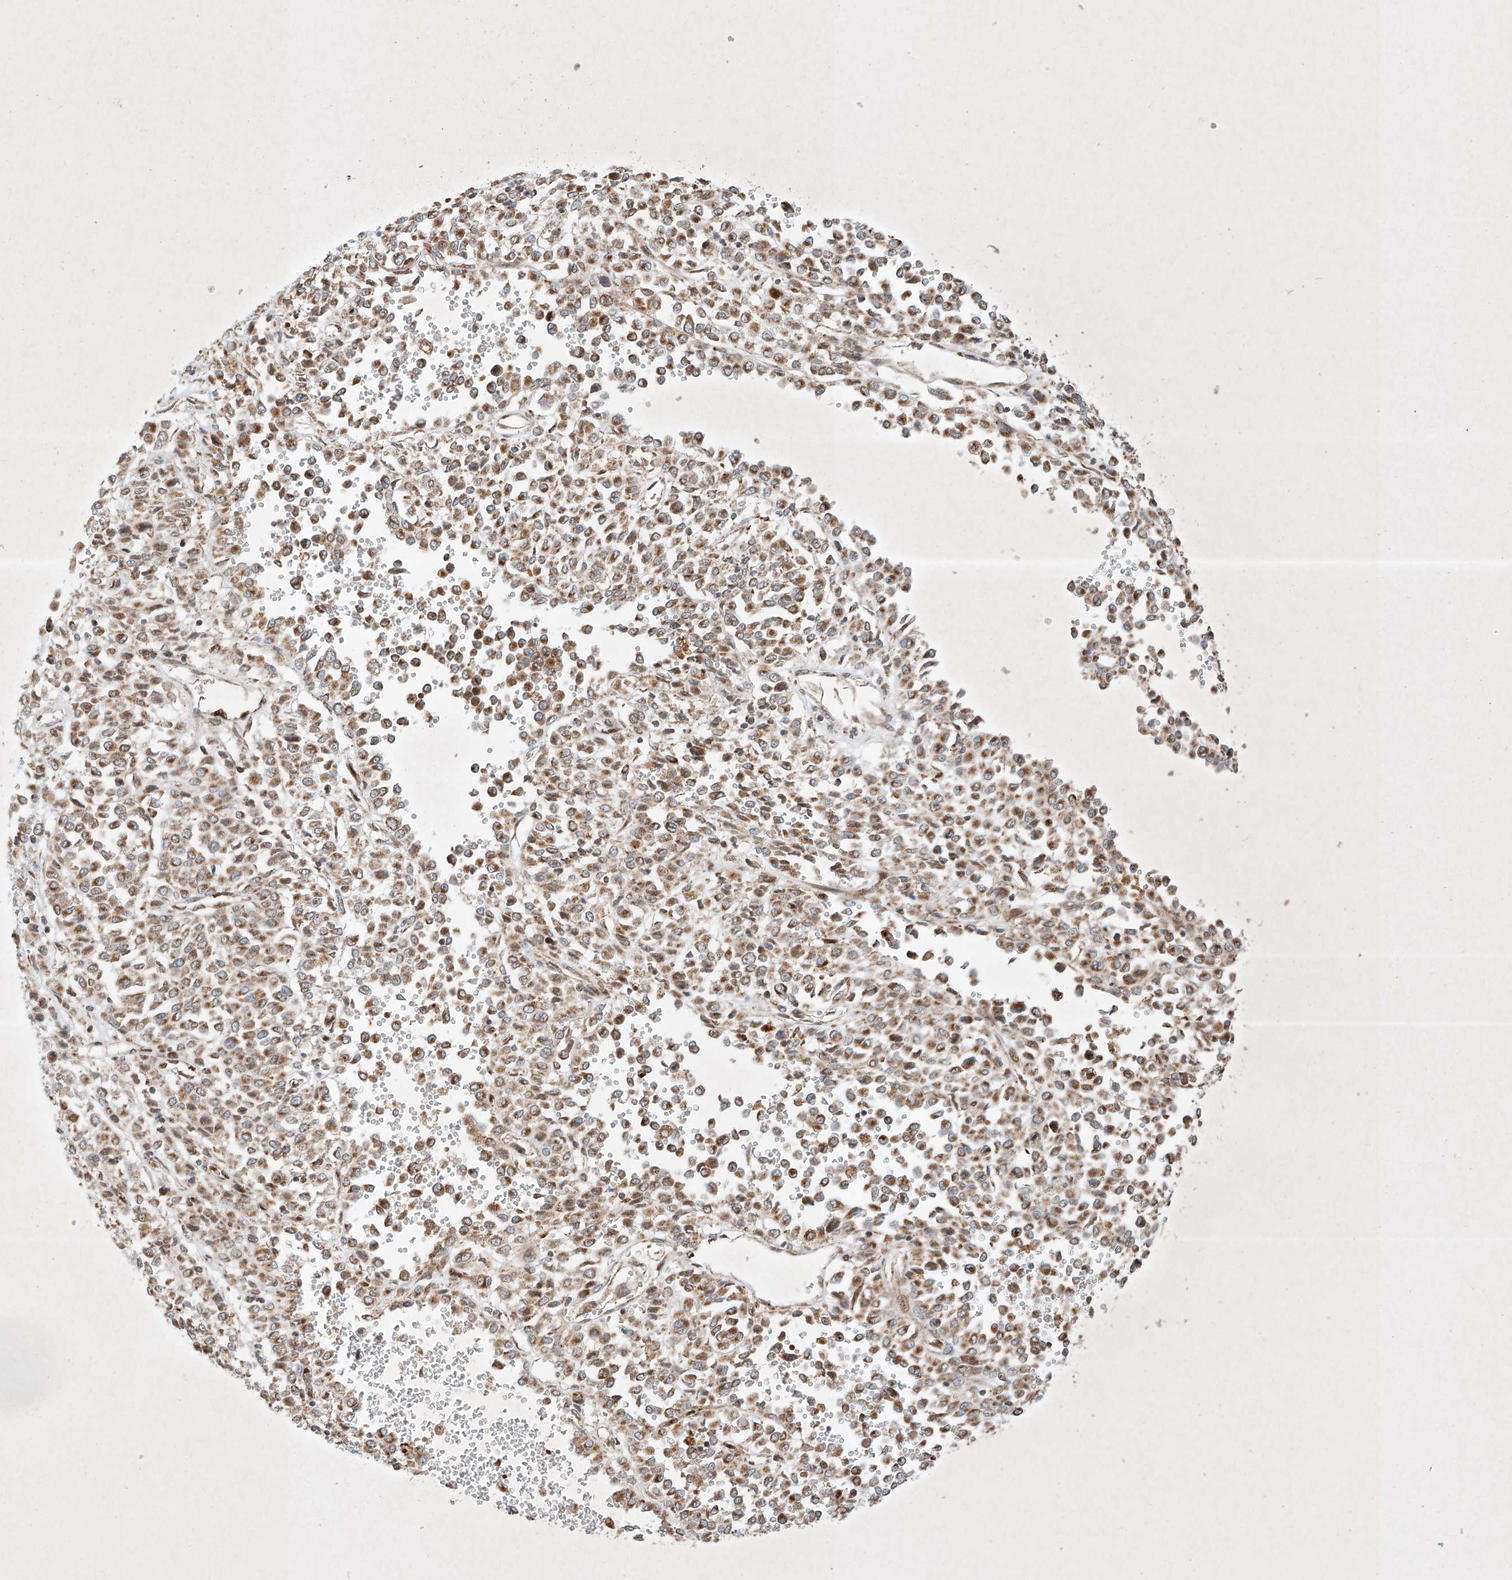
{"staining": {"intensity": "moderate", "quantity": ">75%", "location": "cytoplasmic/membranous"}, "tissue": "melanoma", "cell_type": "Tumor cells", "image_type": "cancer", "snomed": [{"axis": "morphology", "description": "Malignant melanoma, Metastatic site"}, {"axis": "topography", "description": "Pancreas"}], "caption": "About >75% of tumor cells in human malignant melanoma (metastatic site) display moderate cytoplasmic/membranous protein expression as visualized by brown immunohistochemical staining.", "gene": "EPG5", "patient": {"sex": "female", "age": 30}}